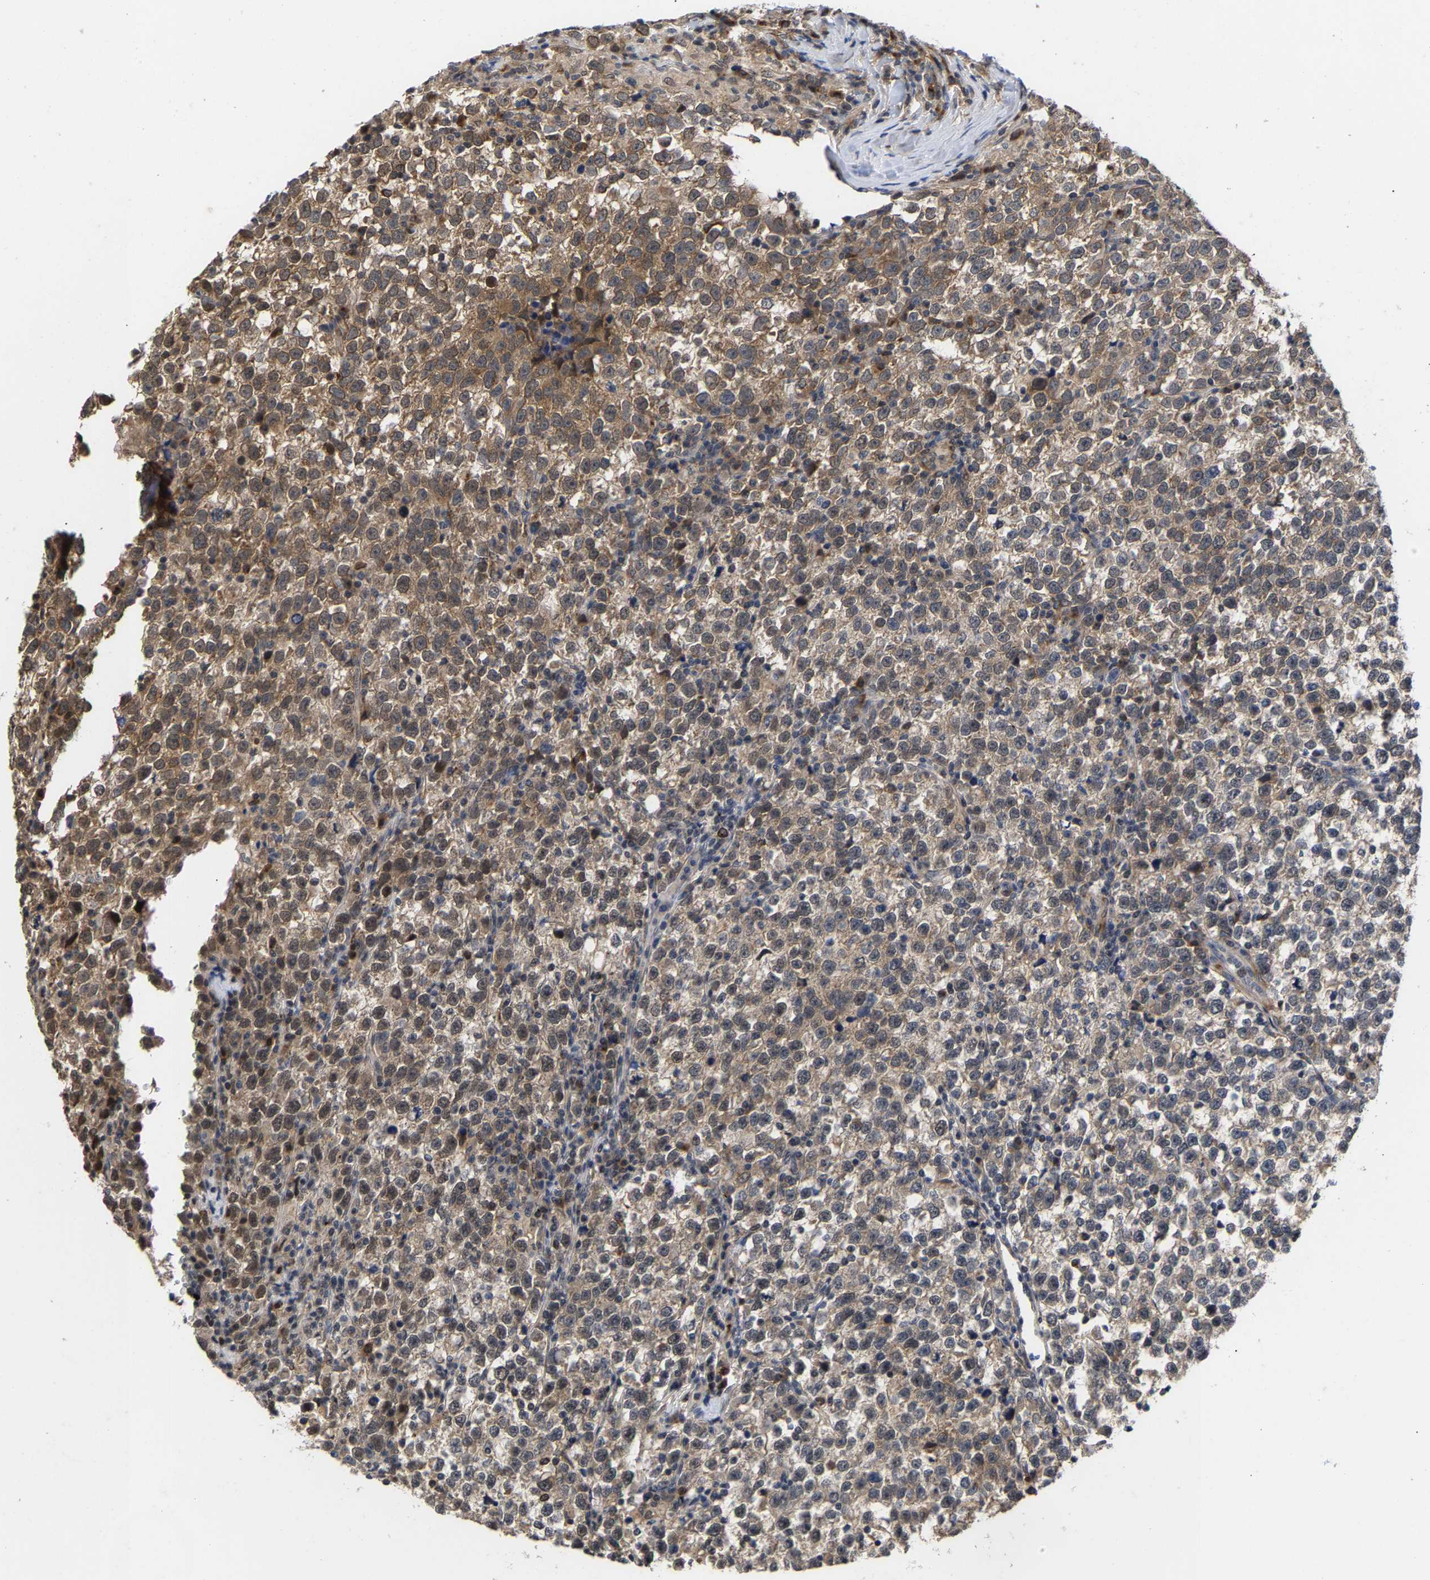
{"staining": {"intensity": "moderate", "quantity": "25%-75%", "location": "cytoplasmic/membranous"}, "tissue": "testis cancer", "cell_type": "Tumor cells", "image_type": "cancer", "snomed": [{"axis": "morphology", "description": "Normal tissue, NOS"}, {"axis": "morphology", "description": "Seminoma, NOS"}, {"axis": "topography", "description": "Testis"}], "caption": "Human testis cancer stained with a brown dye reveals moderate cytoplasmic/membranous positive staining in about 25%-75% of tumor cells.", "gene": "CLIP2", "patient": {"sex": "male", "age": 43}}